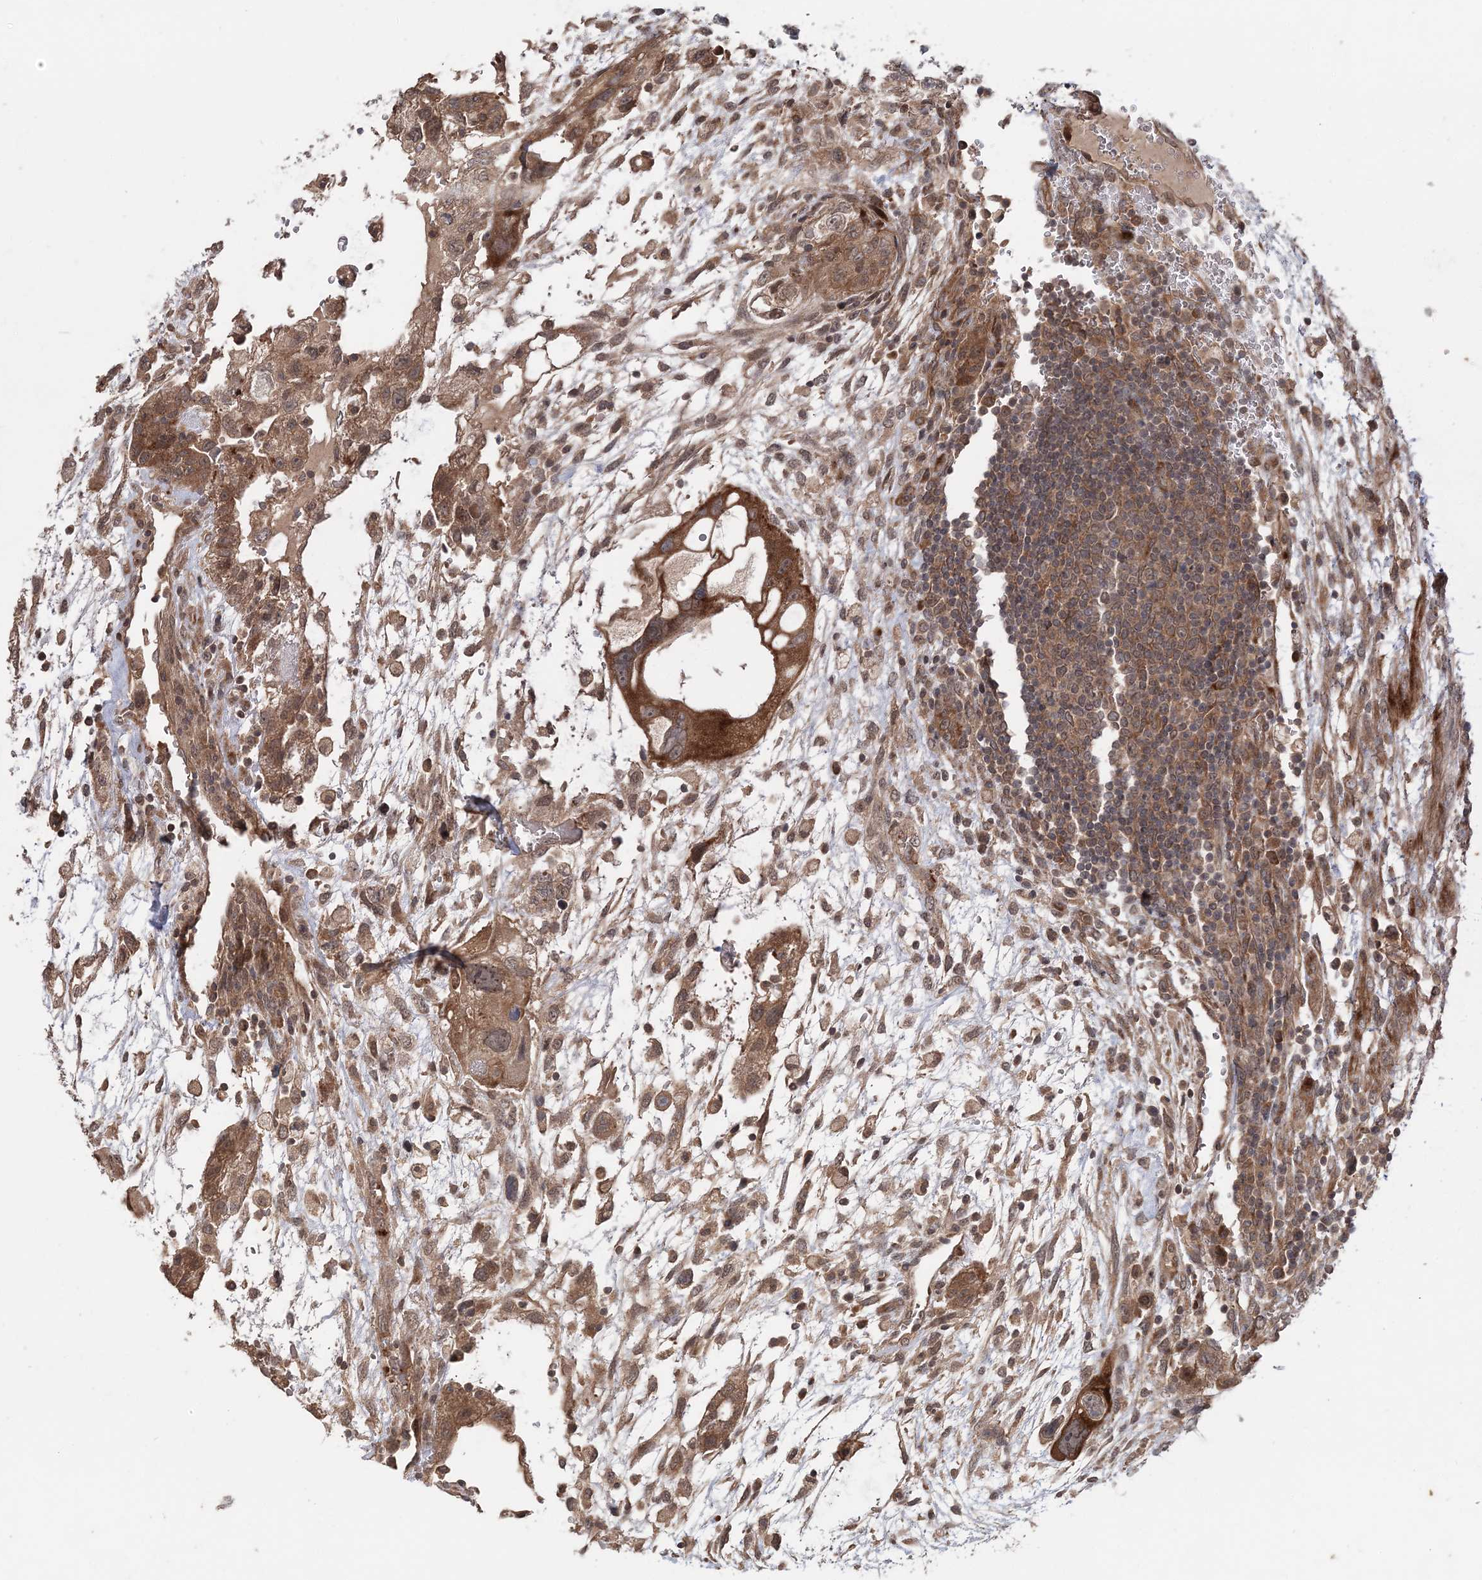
{"staining": {"intensity": "moderate", "quantity": ">75%", "location": "cytoplasmic/membranous"}, "tissue": "testis cancer", "cell_type": "Tumor cells", "image_type": "cancer", "snomed": [{"axis": "morphology", "description": "Carcinoma, Embryonal, NOS"}, {"axis": "topography", "description": "Testis"}], "caption": "Brown immunohistochemical staining in human embryonal carcinoma (testis) demonstrates moderate cytoplasmic/membranous positivity in about >75% of tumor cells. The protein of interest is stained brown, and the nuclei are stained in blue (DAB IHC with brightfield microscopy, high magnification).", "gene": "UBTD2", "patient": {"sex": "male", "age": 36}}